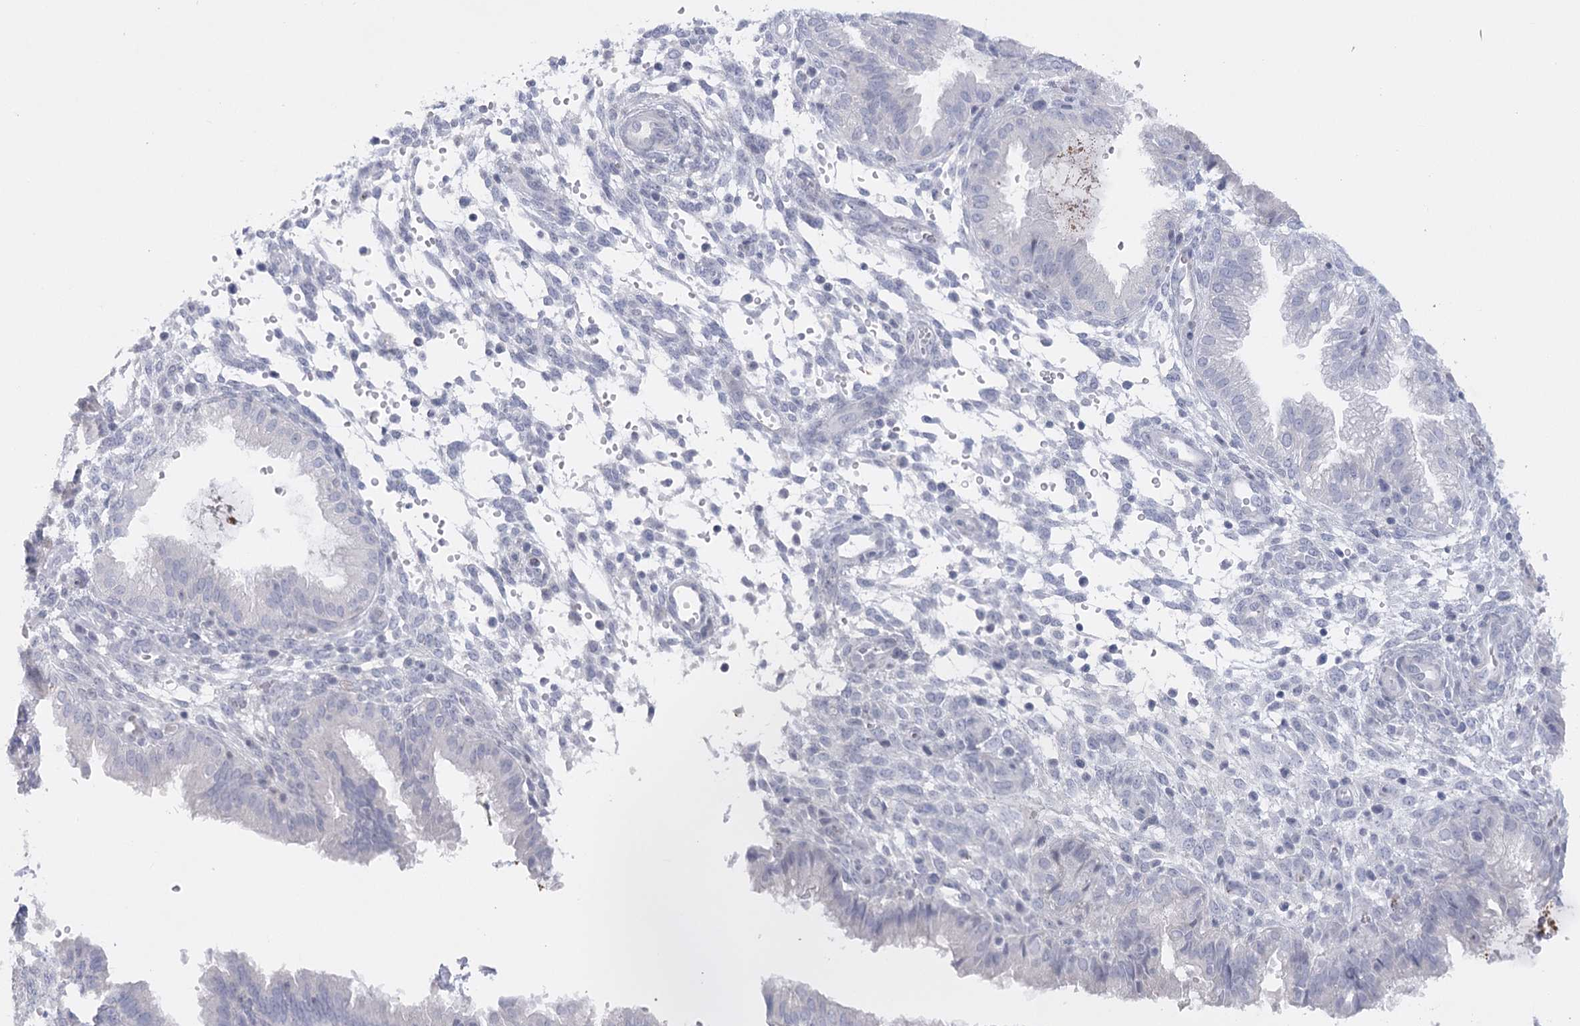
{"staining": {"intensity": "negative", "quantity": "none", "location": "none"}, "tissue": "endometrium", "cell_type": "Cells in endometrial stroma", "image_type": "normal", "snomed": [{"axis": "morphology", "description": "Normal tissue, NOS"}, {"axis": "topography", "description": "Endometrium"}], "caption": "Histopathology image shows no significant protein staining in cells in endometrial stroma of benign endometrium.", "gene": "FAM76B", "patient": {"sex": "female", "age": 33}}